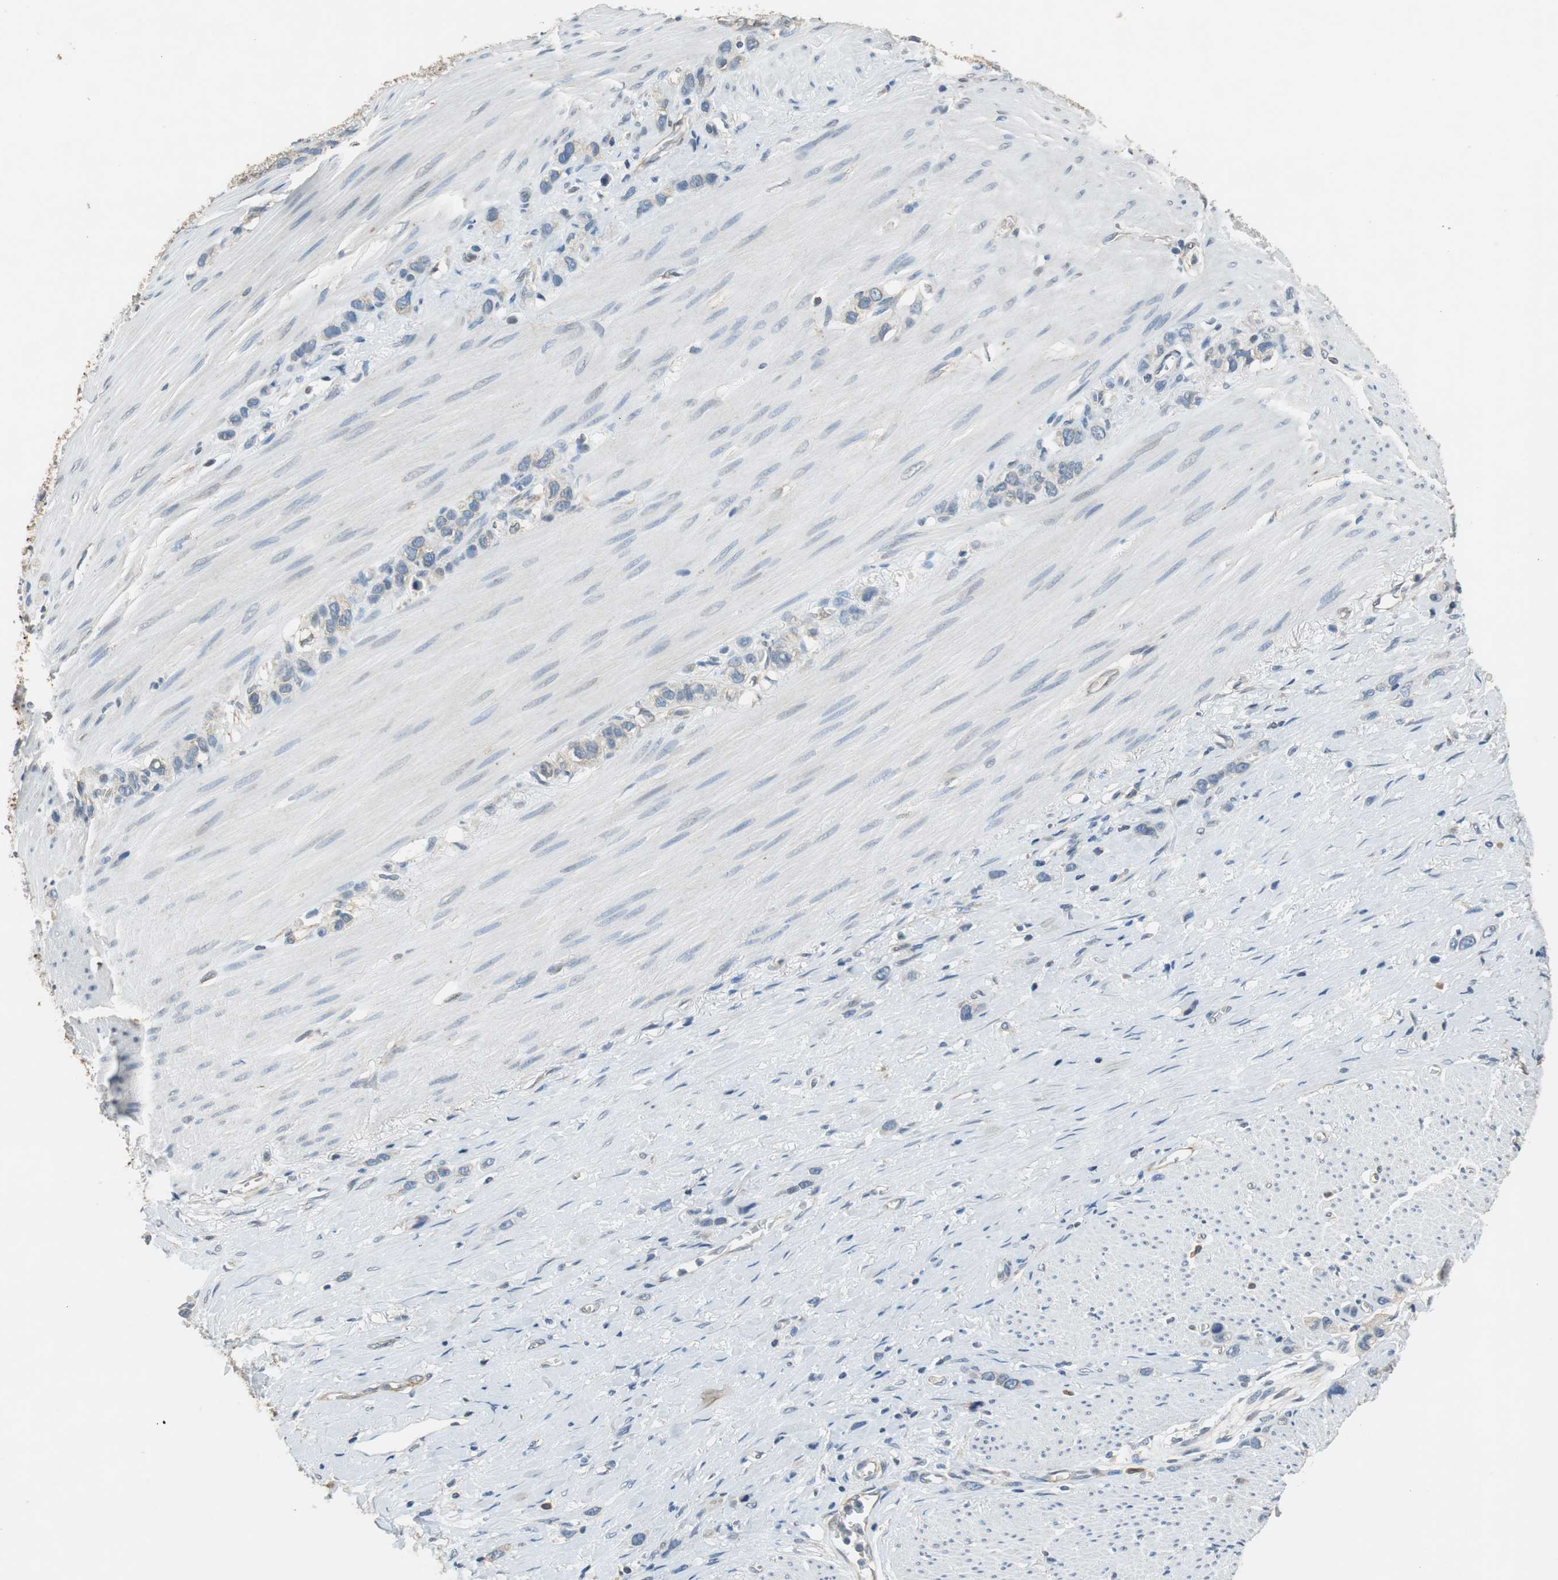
{"staining": {"intensity": "weak", "quantity": "<25%", "location": "cytoplasmic/membranous"}, "tissue": "stomach cancer", "cell_type": "Tumor cells", "image_type": "cancer", "snomed": [{"axis": "morphology", "description": "Normal tissue, NOS"}, {"axis": "morphology", "description": "Adenocarcinoma, NOS"}, {"axis": "morphology", "description": "Adenocarcinoma, High grade"}, {"axis": "topography", "description": "Stomach, upper"}, {"axis": "topography", "description": "Stomach"}], "caption": "Tumor cells show no significant staining in stomach cancer (high-grade adenocarcinoma).", "gene": "ALDH4A1", "patient": {"sex": "female", "age": 65}}